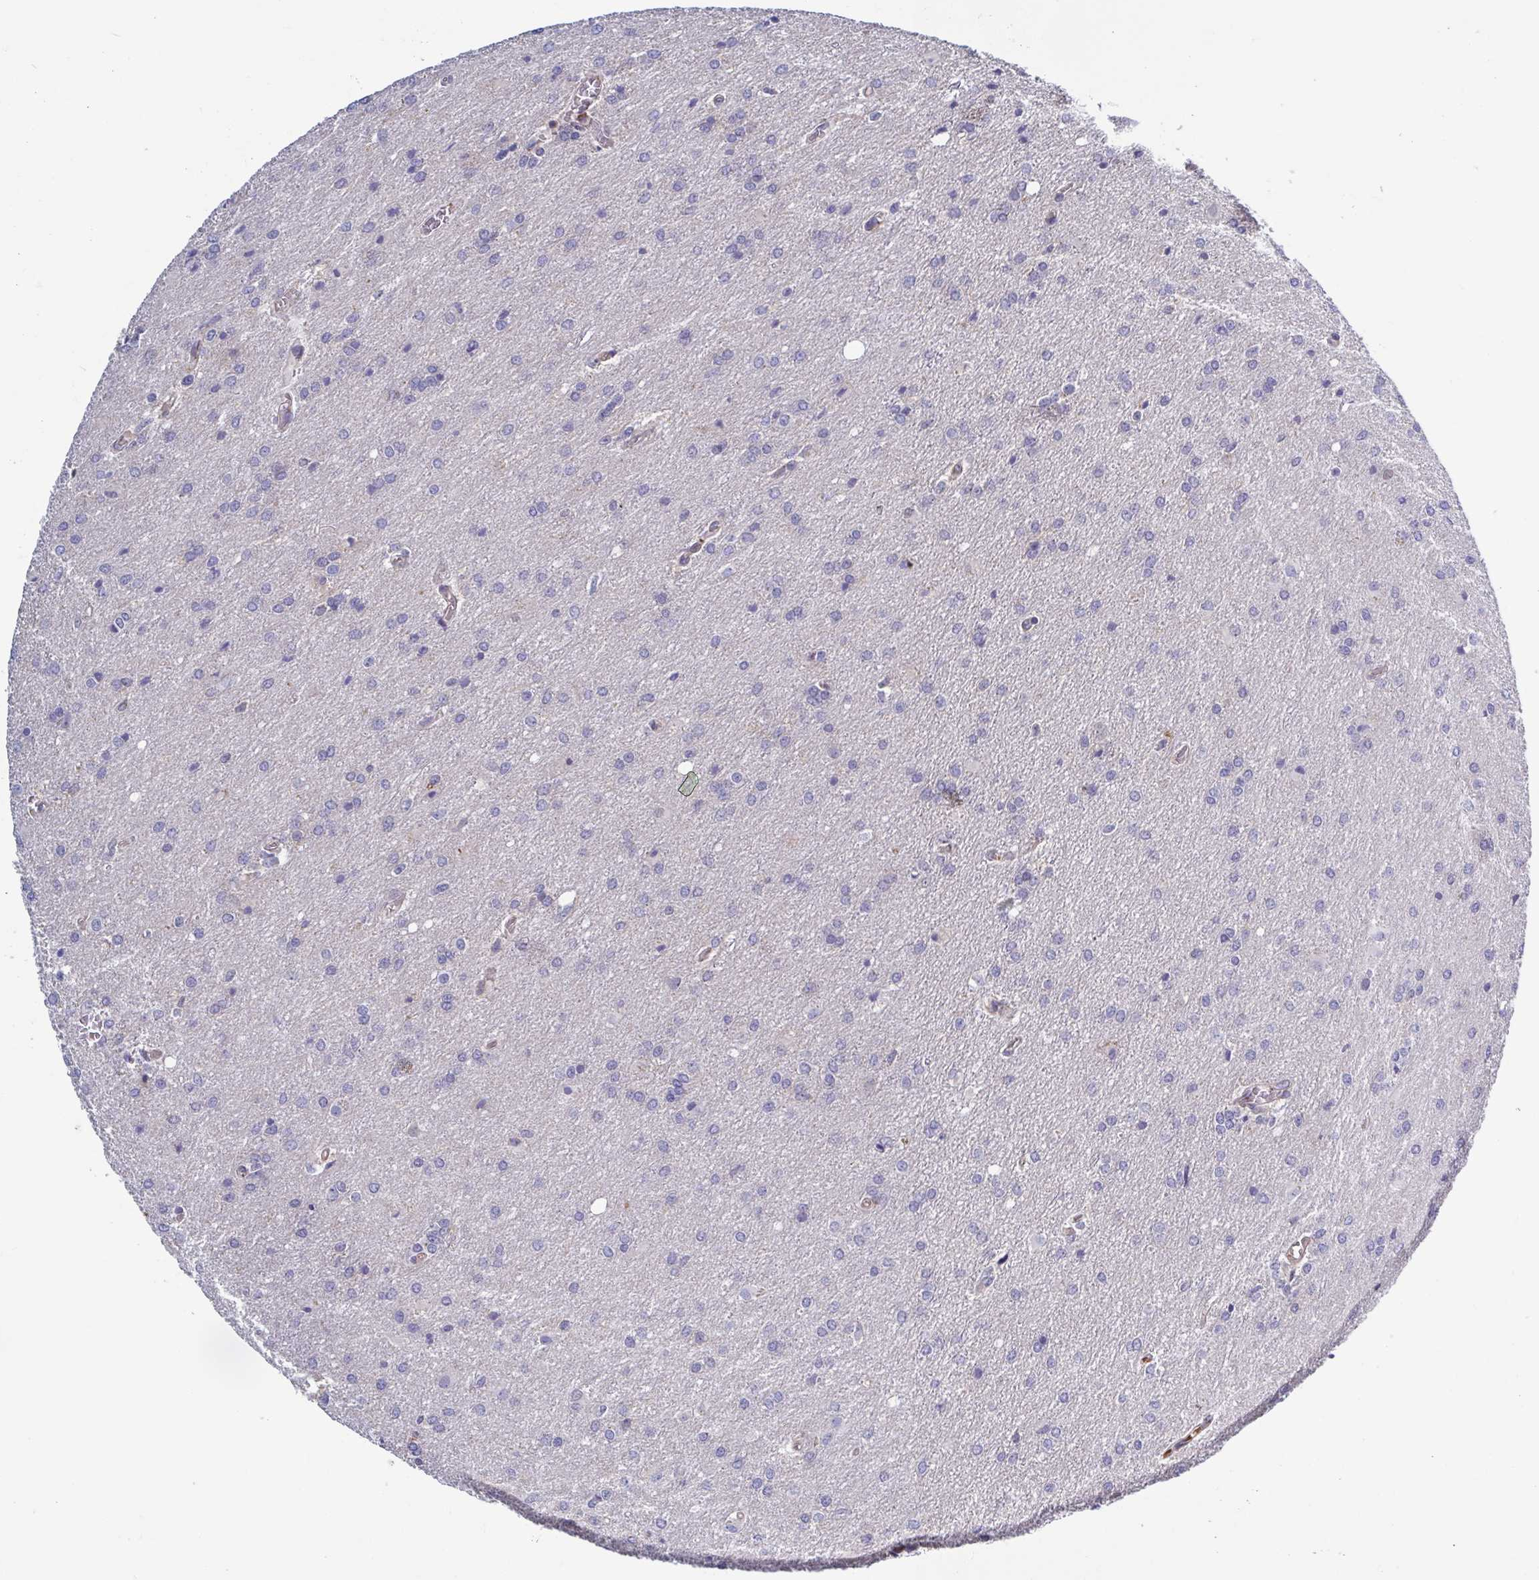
{"staining": {"intensity": "negative", "quantity": "none", "location": "none"}, "tissue": "glioma", "cell_type": "Tumor cells", "image_type": "cancer", "snomed": [{"axis": "morphology", "description": "Glioma, malignant, High grade"}, {"axis": "topography", "description": "Brain"}], "caption": "A high-resolution histopathology image shows IHC staining of glioma, which displays no significant expression in tumor cells. (IHC, brightfield microscopy, high magnification).", "gene": "LRRC38", "patient": {"sex": "male", "age": 68}}